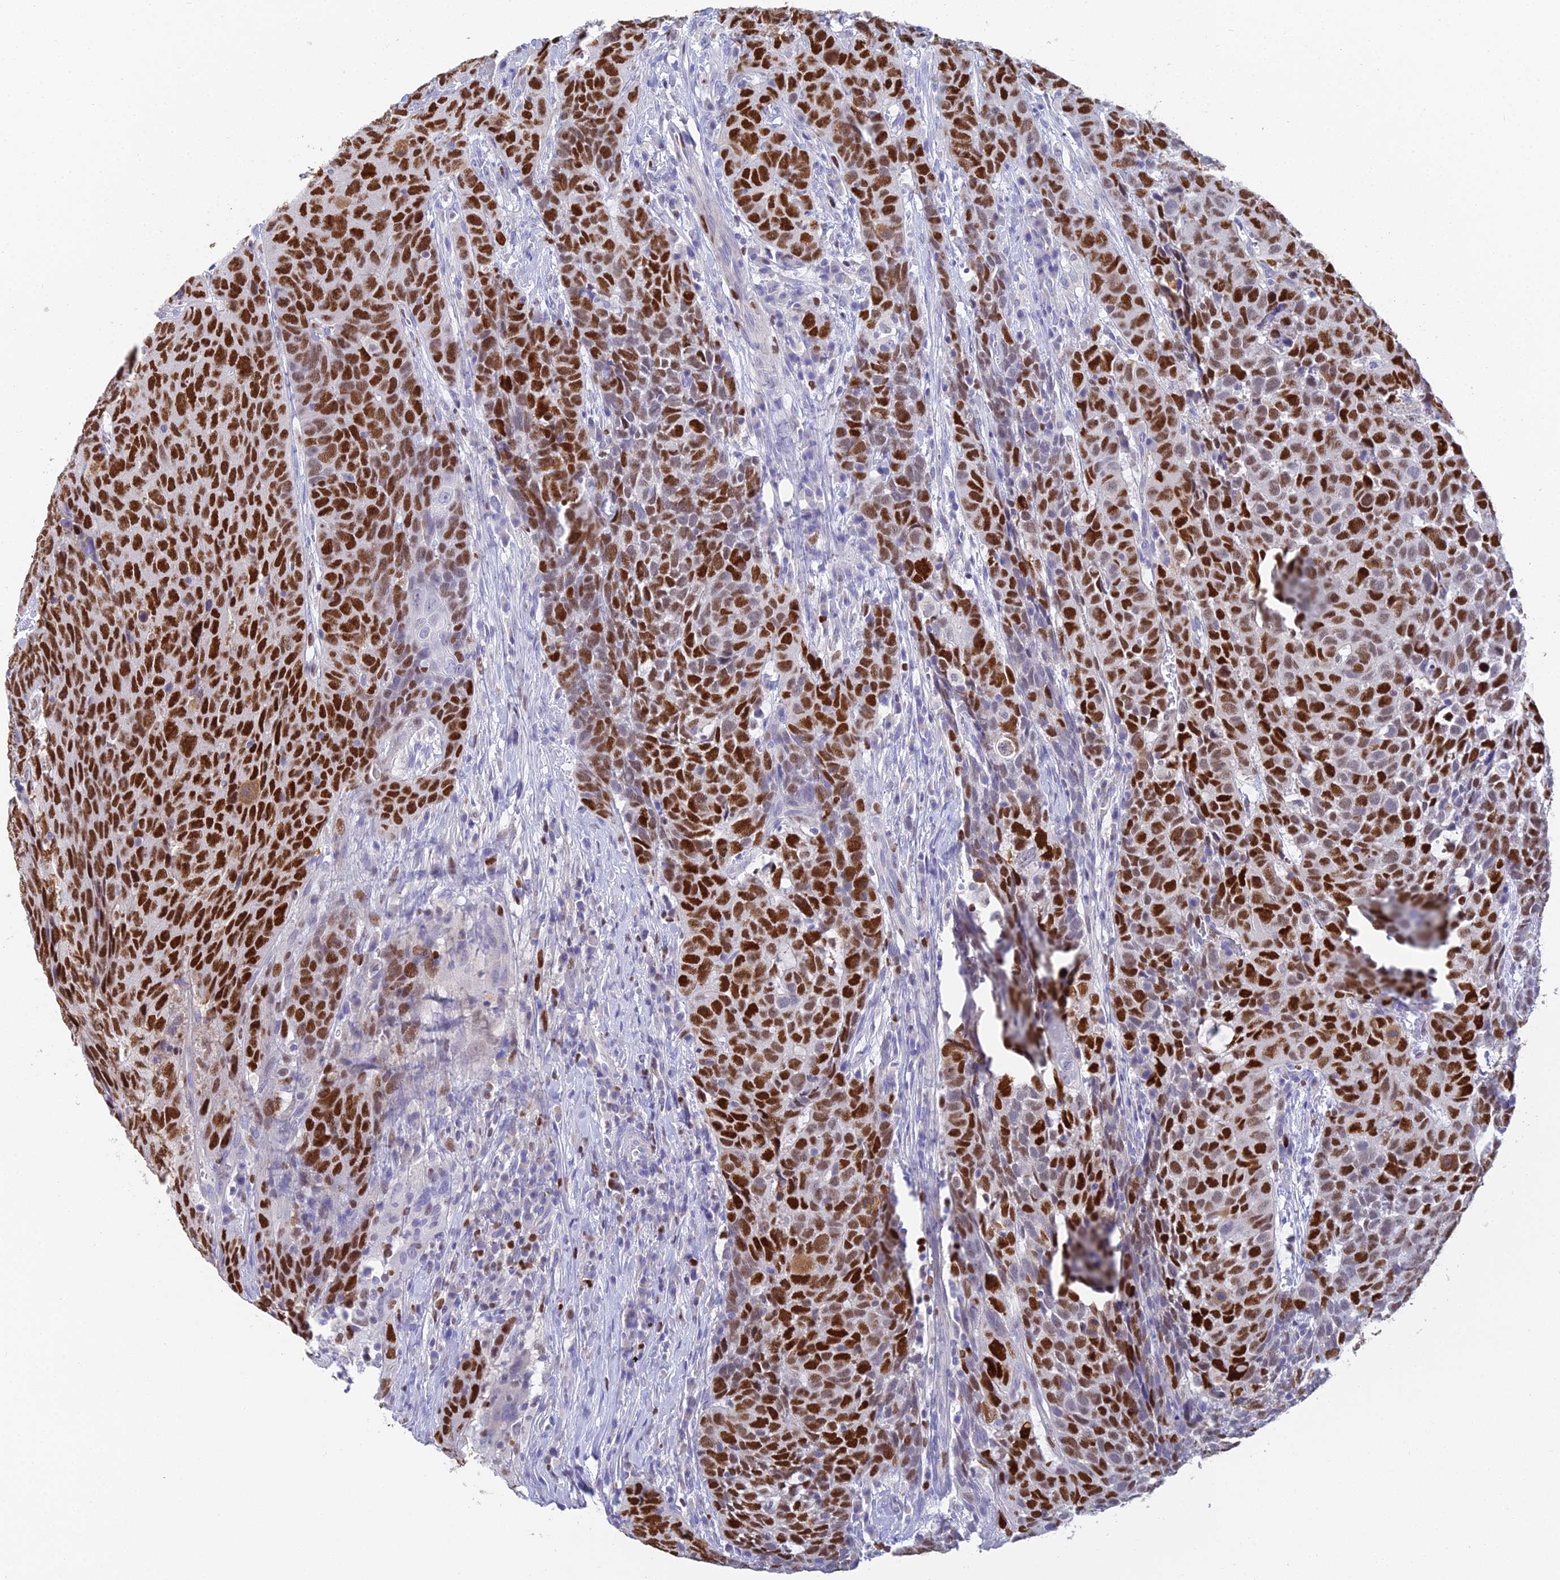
{"staining": {"intensity": "strong", "quantity": ">75%", "location": "nuclear"}, "tissue": "head and neck cancer", "cell_type": "Tumor cells", "image_type": "cancer", "snomed": [{"axis": "morphology", "description": "Squamous cell carcinoma, NOS"}, {"axis": "topography", "description": "Head-Neck"}], "caption": "Squamous cell carcinoma (head and neck) stained with a brown dye shows strong nuclear positive positivity in approximately >75% of tumor cells.", "gene": "MCM2", "patient": {"sex": "male", "age": 66}}